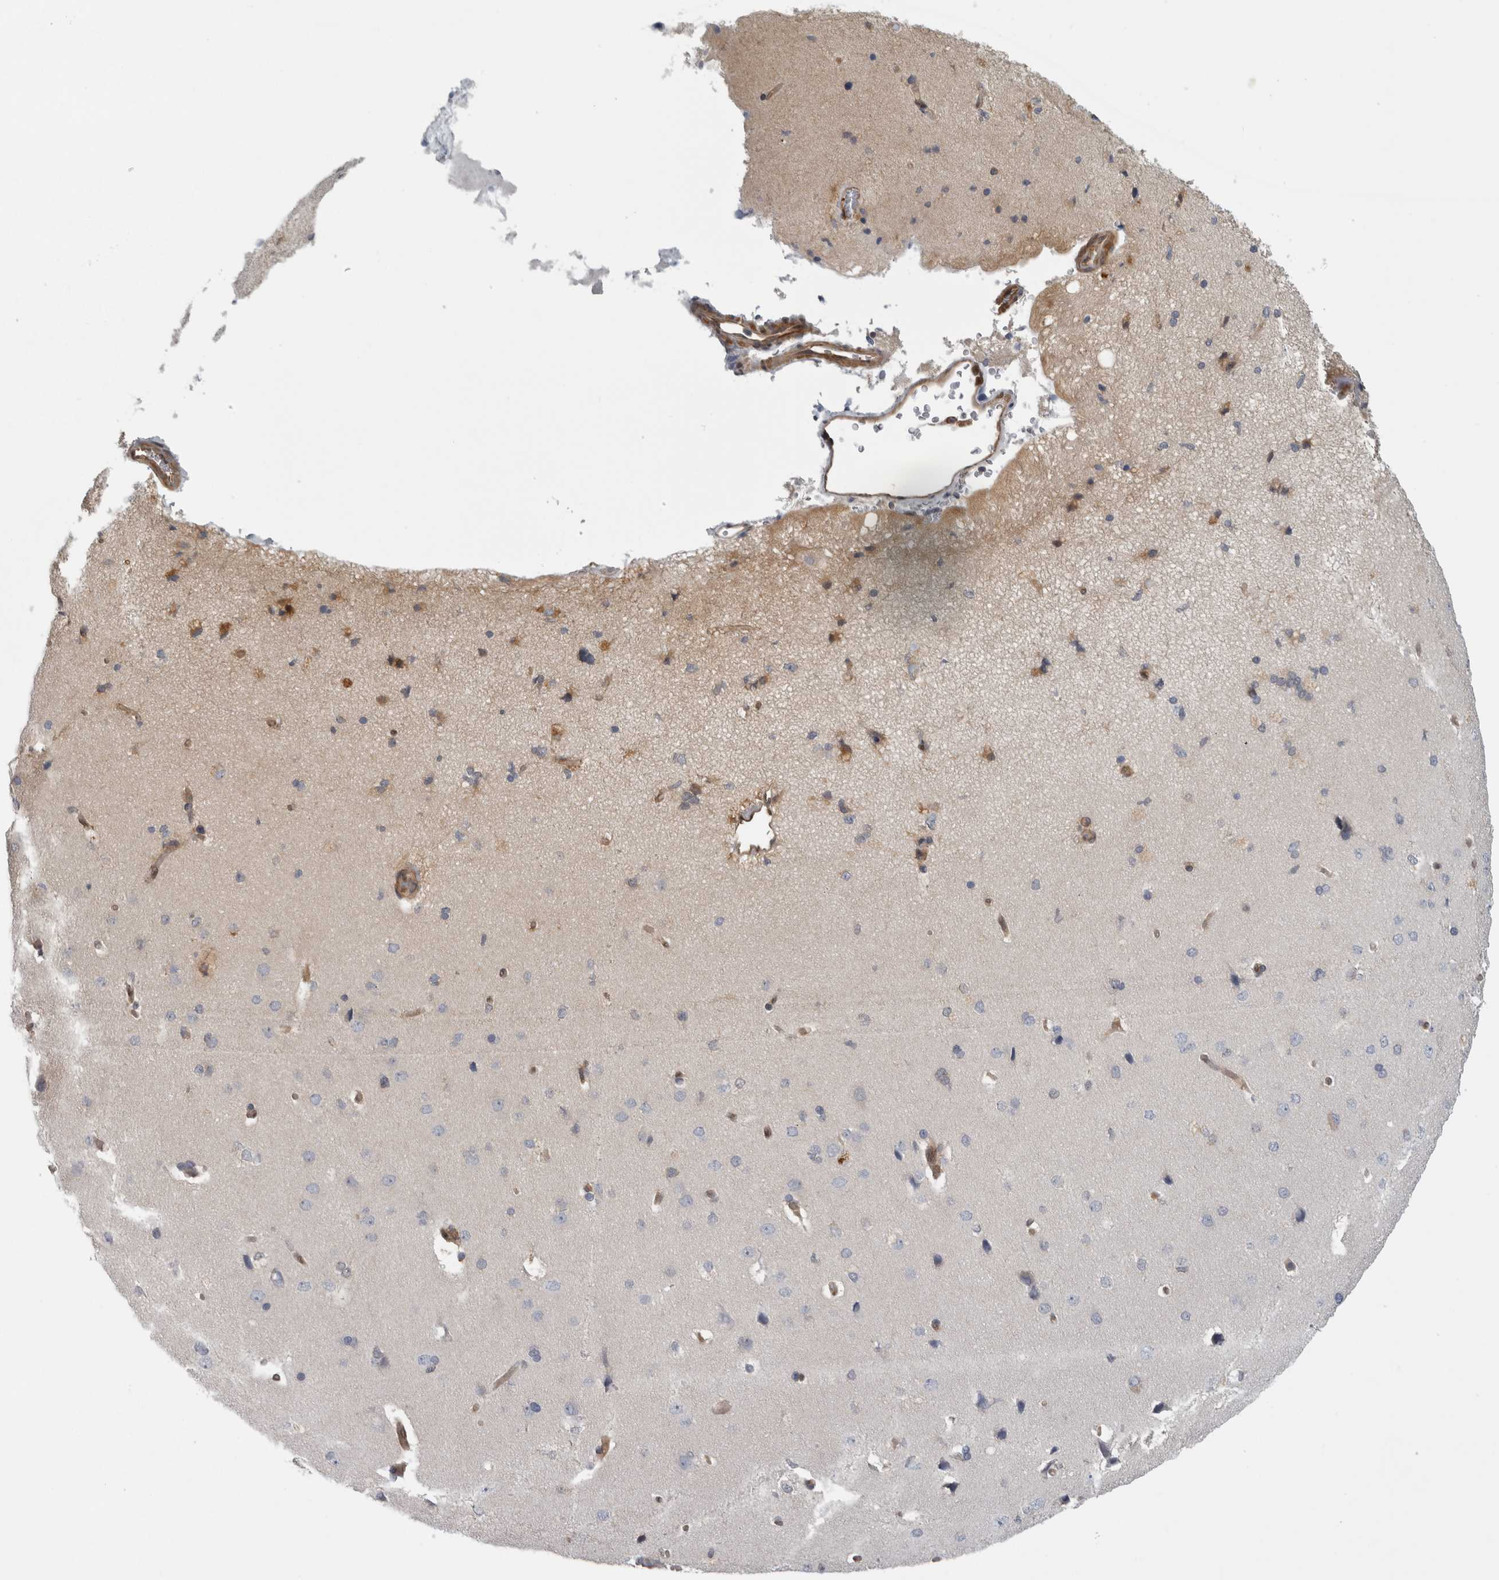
{"staining": {"intensity": "moderate", "quantity": ">75%", "location": "cytoplasmic/membranous,nuclear"}, "tissue": "cerebral cortex", "cell_type": "Endothelial cells", "image_type": "normal", "snomed": [{"axis": "morphology", "description": "Normal tissue, NOS"}, {"axis": "topography", "description": "Cerebral cortex"}], "caption": "This is an image of immunohistochemistry (IHC) staining of unremarkable cerebral cortex, which shows moderate expression in the cytoplasmic/membranous,nuclear of endothelial cells.", "gene": "NAPRT", "patient": {"sex": "male", "age": 62}}